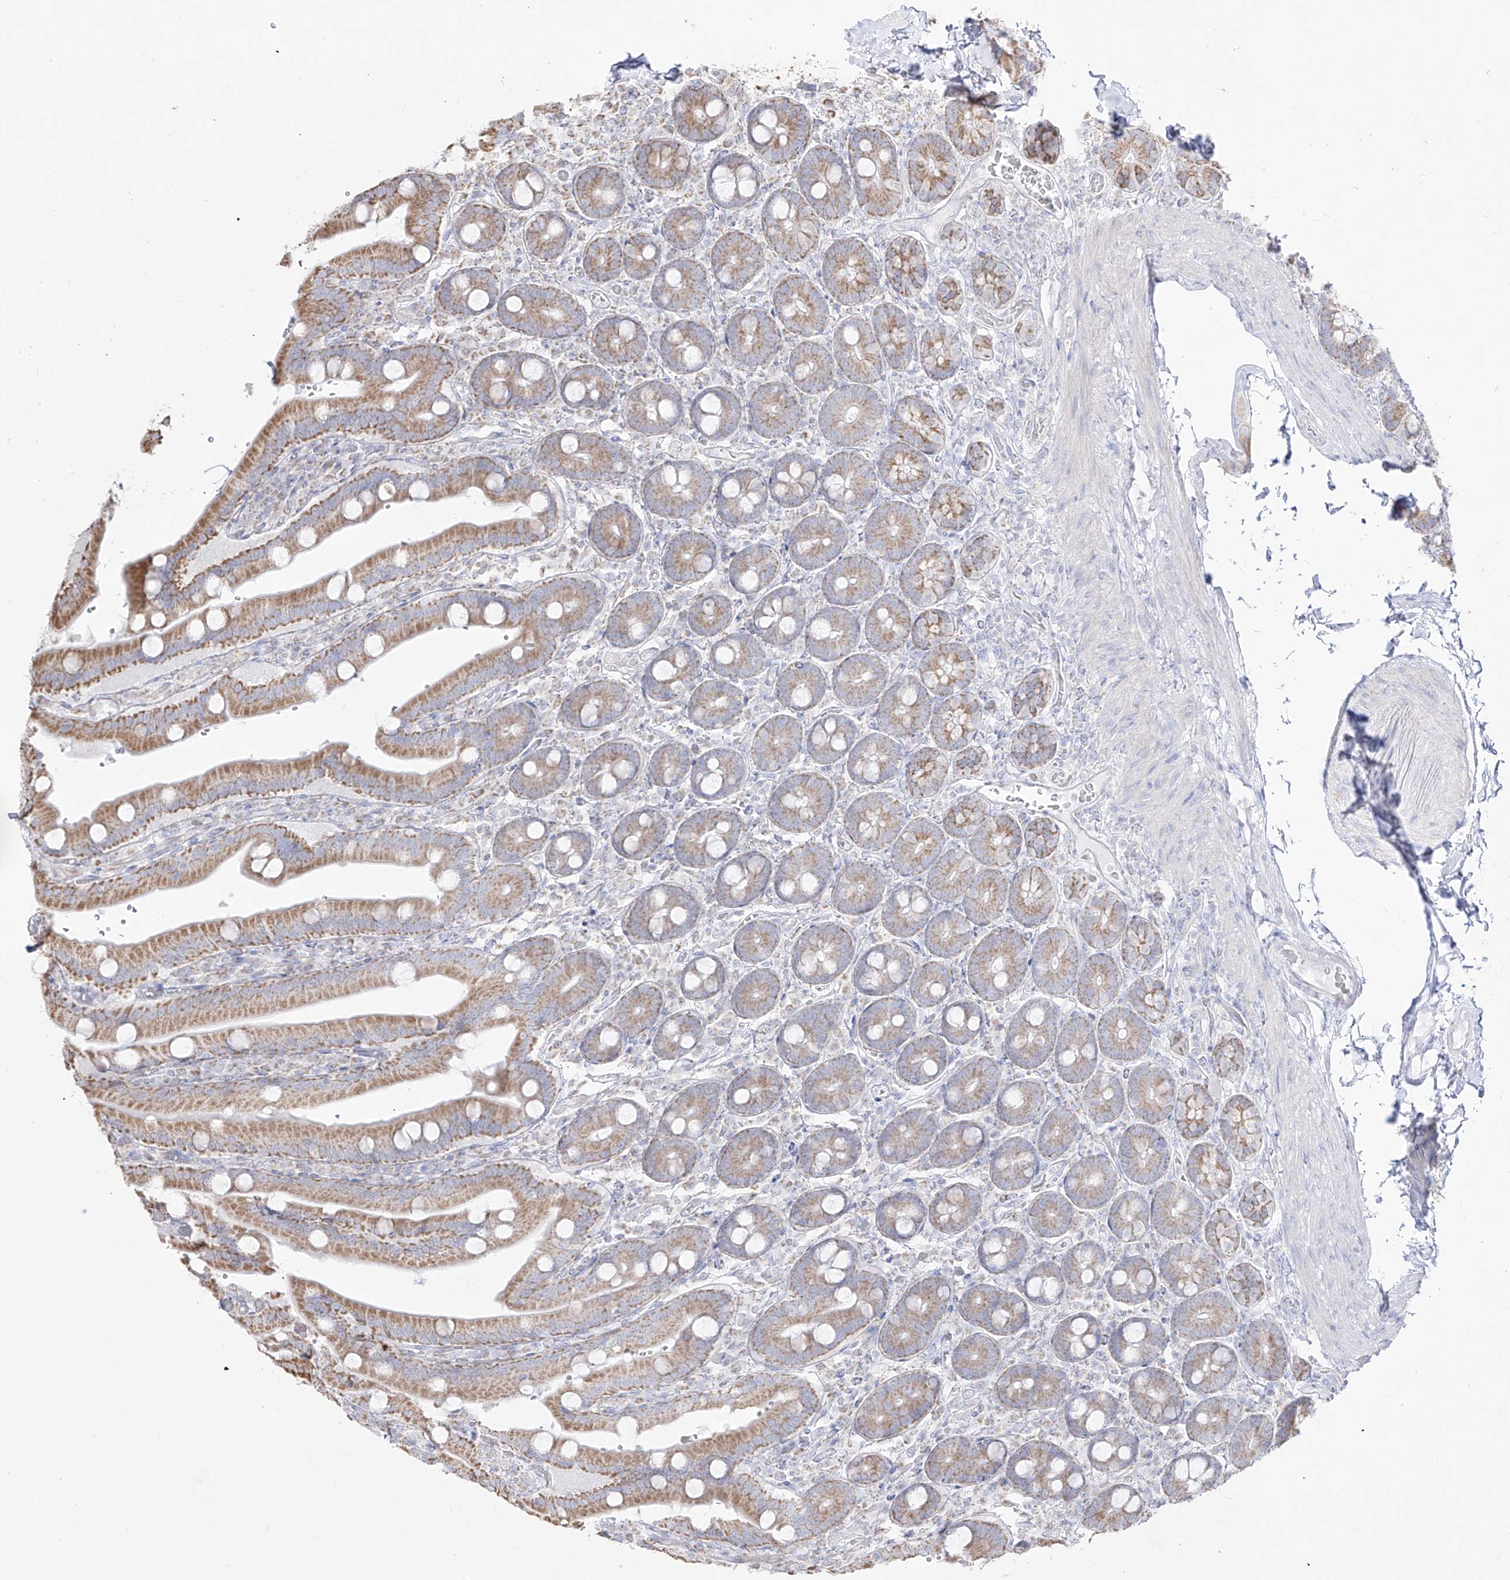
{"staining": {"intensity": "moderate", "quantity": ">75%", "location": "cytoplasmic/membranous"}, "tissue": "duodenum", "cell_type": "Glandular cells", "image_type": "normal", "snomed": [{"axis": "morphology", "description": "Normal tissue, NOS"}, {"axis": "topography", "description": "Duodenum"}], "caption": "Immunohistochemical staining of benign human duodenum shows moderate cytoplasmic/membranous protein staining in approximately >75% of glandular cells. (Stains: DAB (3,3'-diaminobenzidine) in brown, nuclei in blue, Microscopy: brightfield microscopy at high magnification).", "gene": "RCHY1", "patient": {"sex": "female", "age": 62}}